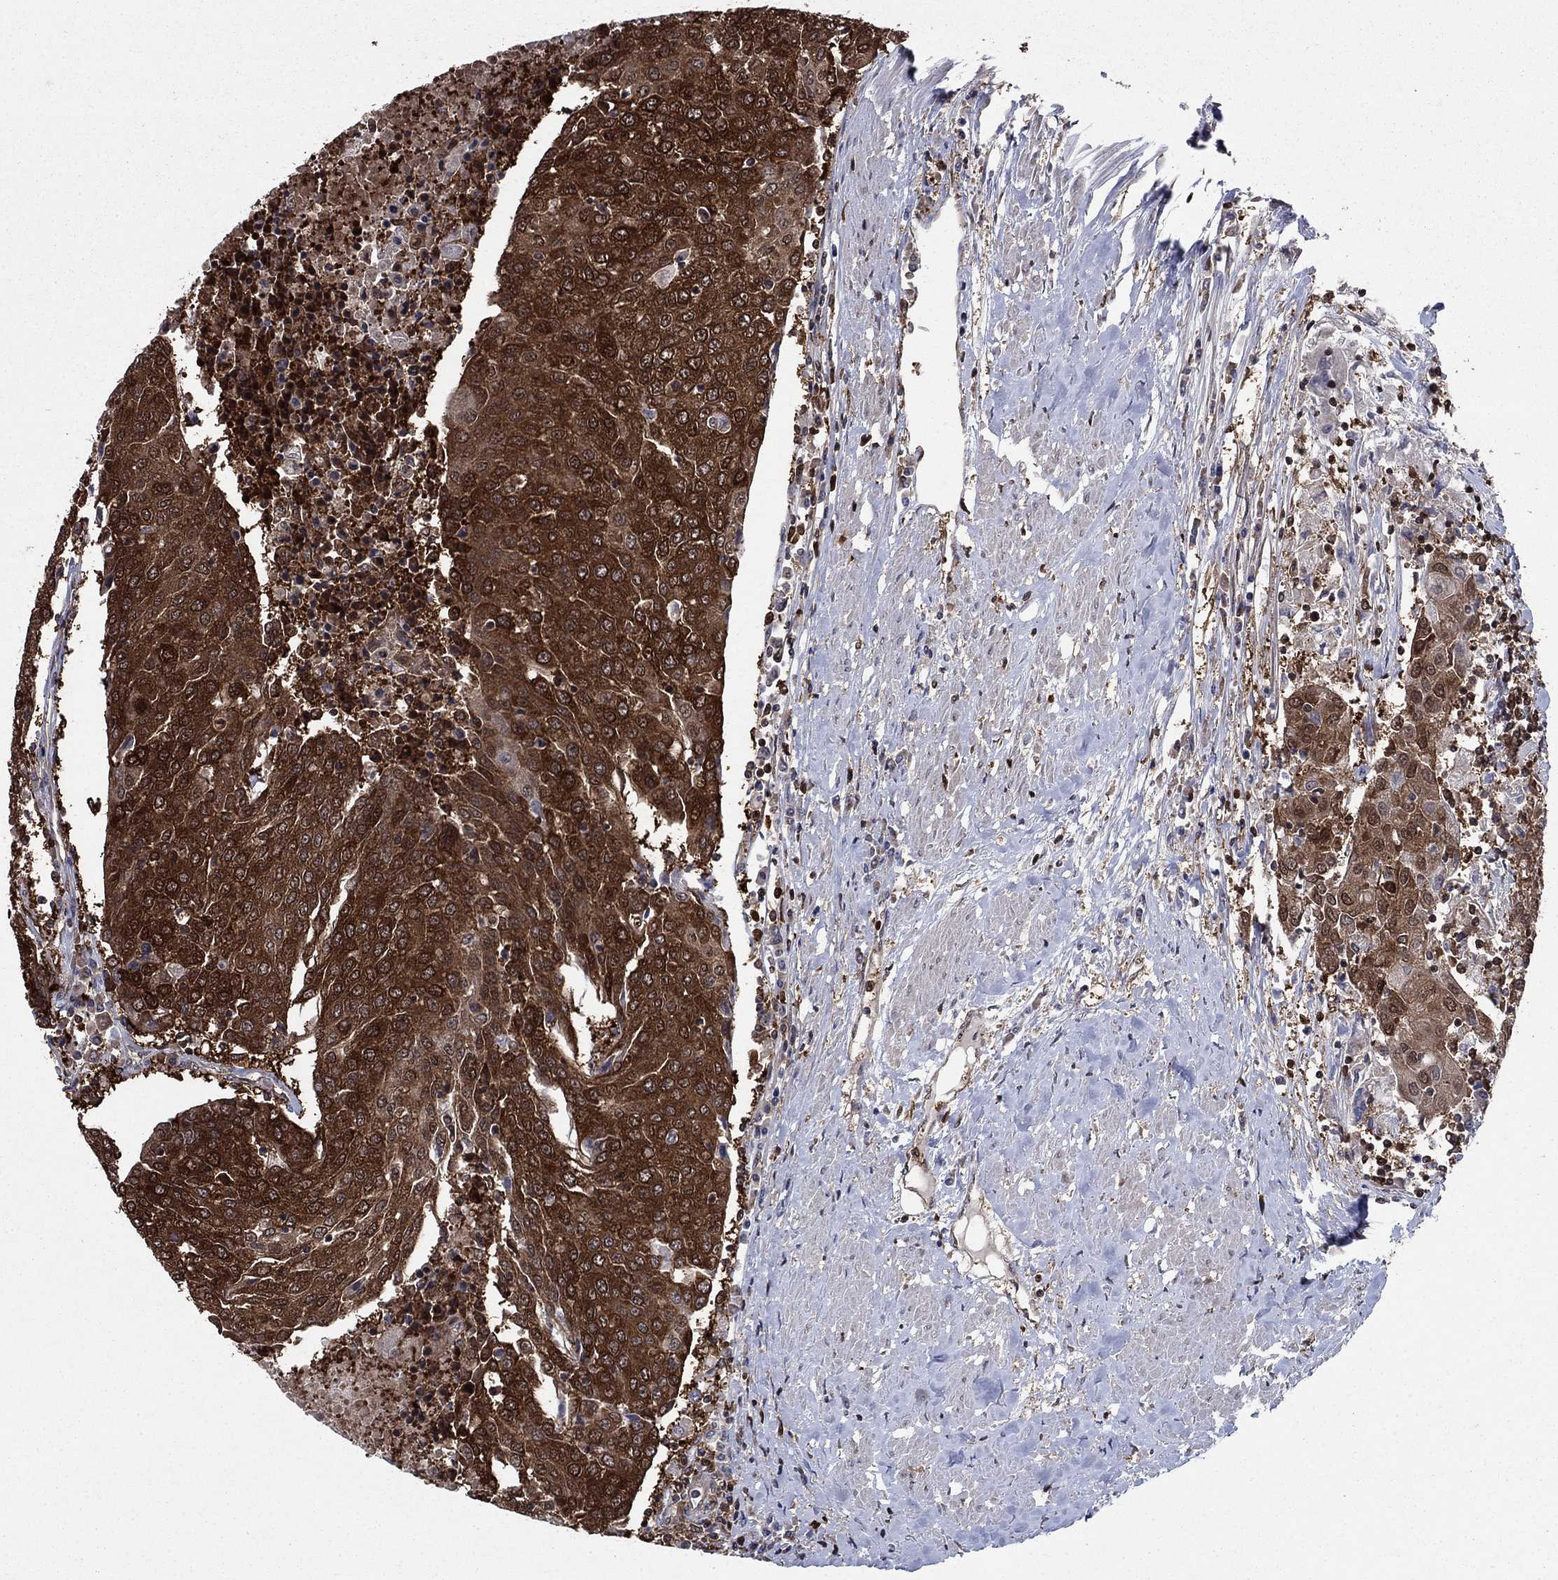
{"staining": {"intensity": "strong", "quantity": ">75%", "location": "cytoplasmic/membranous"}, "tissue": "urothelial cancer", "cell_type": "Tumor cells", "image_type": "cancer", "snomed": [{"axis": "morphology", "description": "Urothelial carcinoma, High grade"}, {"axis": "topography", "description": "Urinary bladder"}], "caption": "Approximately >75% of tumor cells in human urothelial cancer display strong cytoplasmic/membranous protein expression as visualized by brown immunohistochemical staining.", "gene": "CACYBP", "patient": {"sex": "female", "age": 85}}